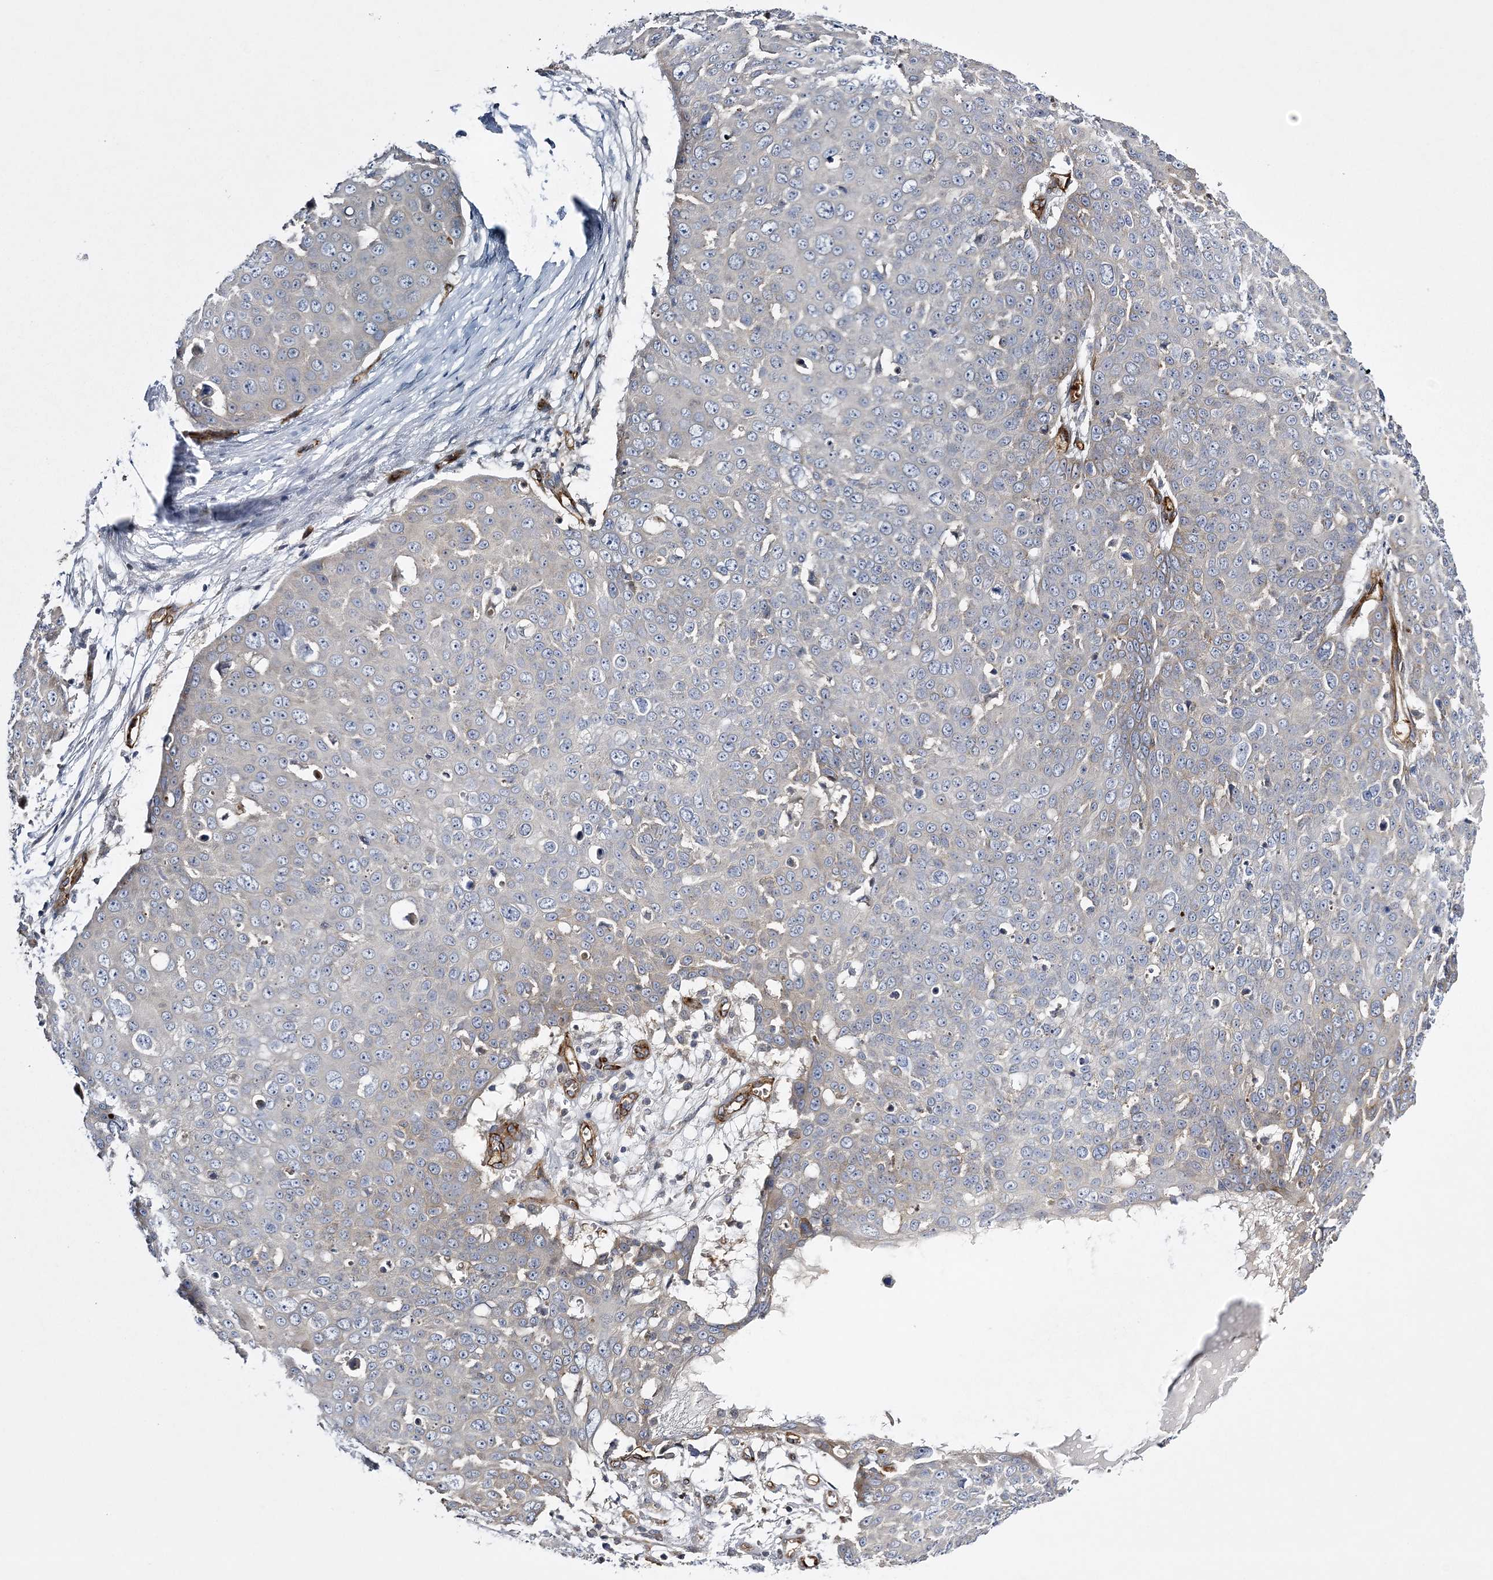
{"staining": {"intensity": "weak", "quantity": "<25%", "location": "cytoplasmic/membranous"}, "tissue": "skin cancer", "cell_type": "Tumor cells", "image_type": "cancer", "snomed": [{"axis": "morphology", "description": "Squamous cell carcinoma, NOS"}, {"axis": "topography", "description": "Skin"}], "caption": "This is an immunohistochemistry histopathology image of human skin squamous cell carcinoma. There is no positivity in tumor cells.", "gene": "CALN1", "patient": {"sex": "male", "age": 71}}